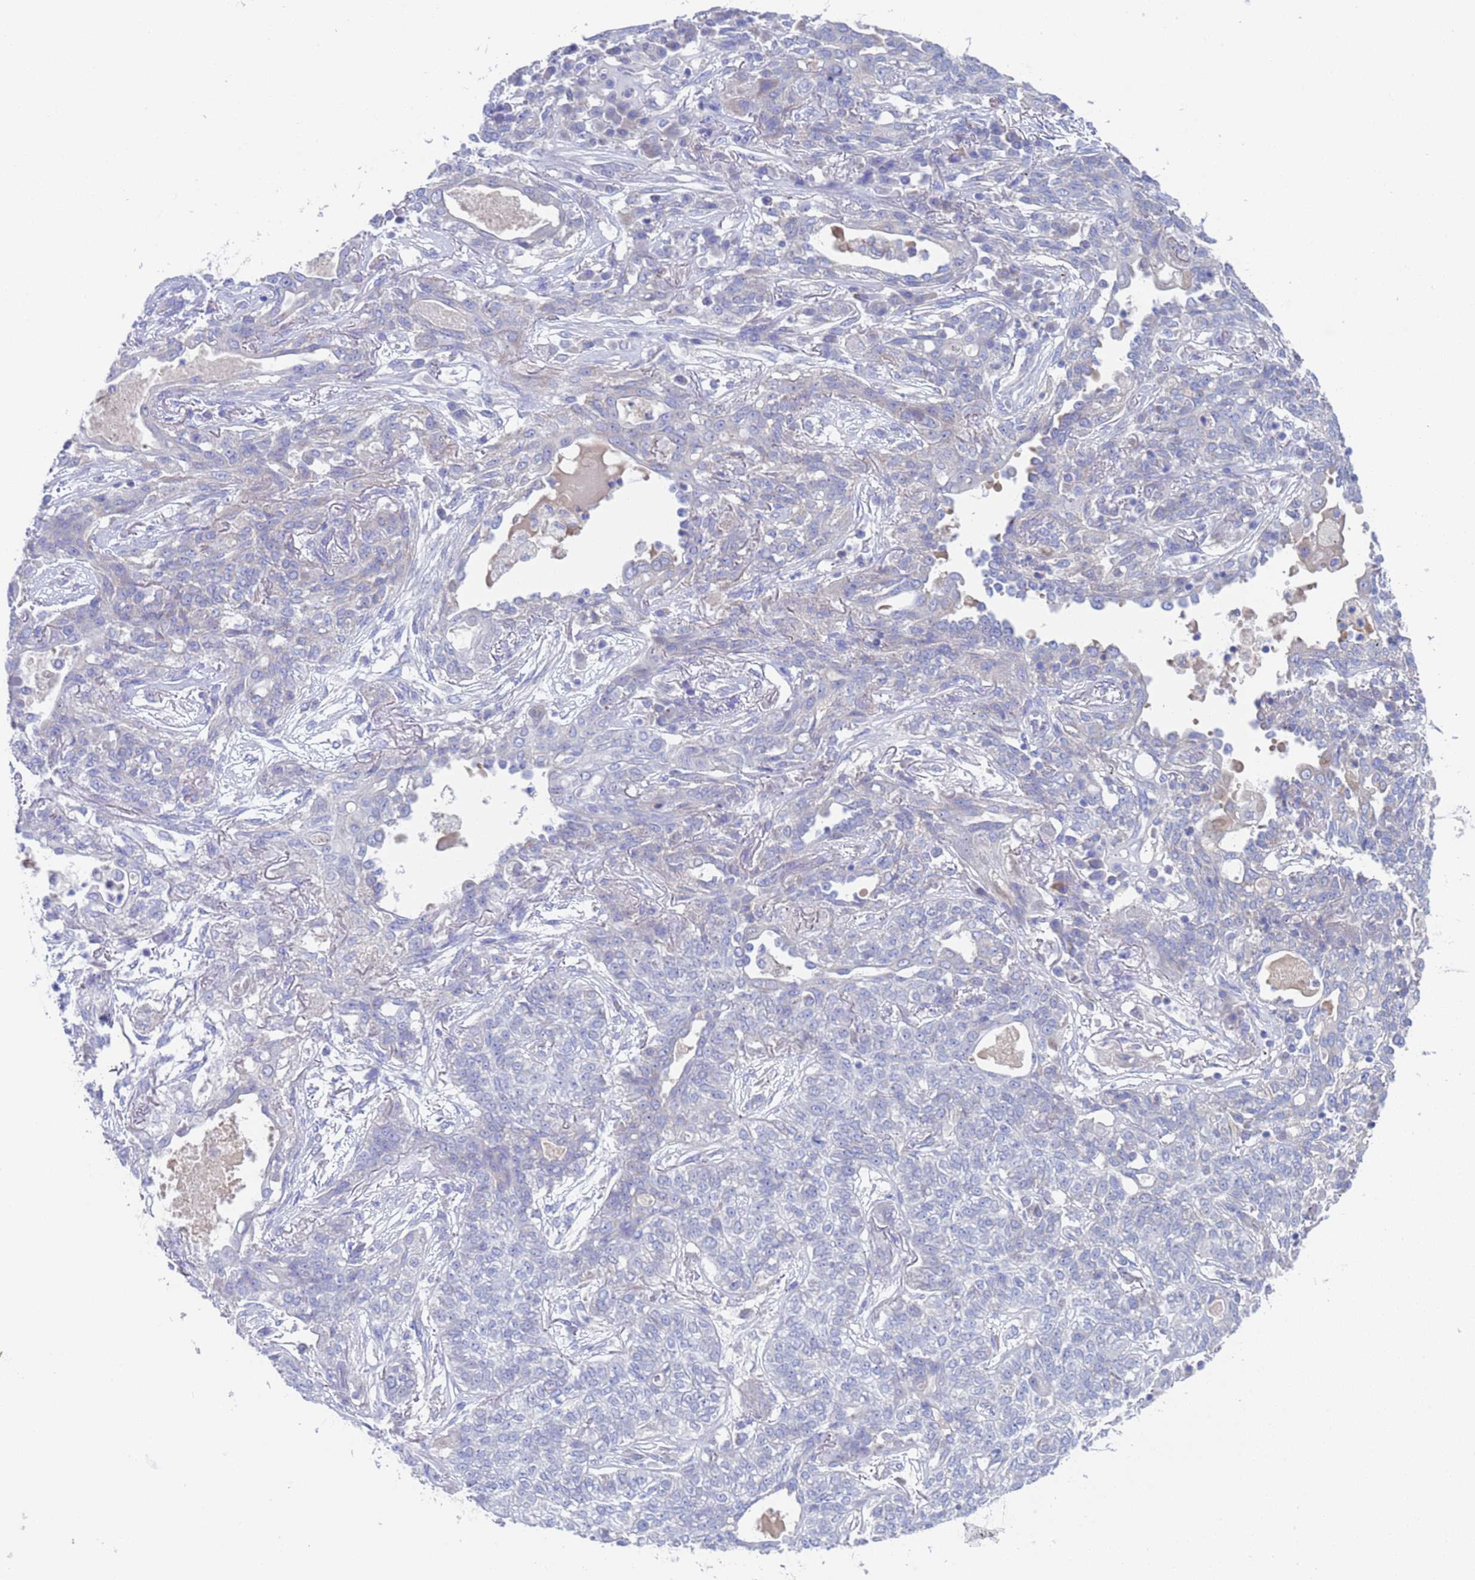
{"staining": {"intensity": "negative", "quantity": "none", "location": "none"}, "tissue": "lung cancer", "cell_type": "Tumor cells", "image_type": "cancer", "snomed": [{"axis": "morphology", "description": "Squamous cell carcinoma, NOS"}, {"axis": "topography", "description": "Lung"}], "caption": "An image of lung cancer stained for a protein reveals no brown staining in tumor cells.", "gene": "PET117", "patient": {"sex": "female", "age": 70}}